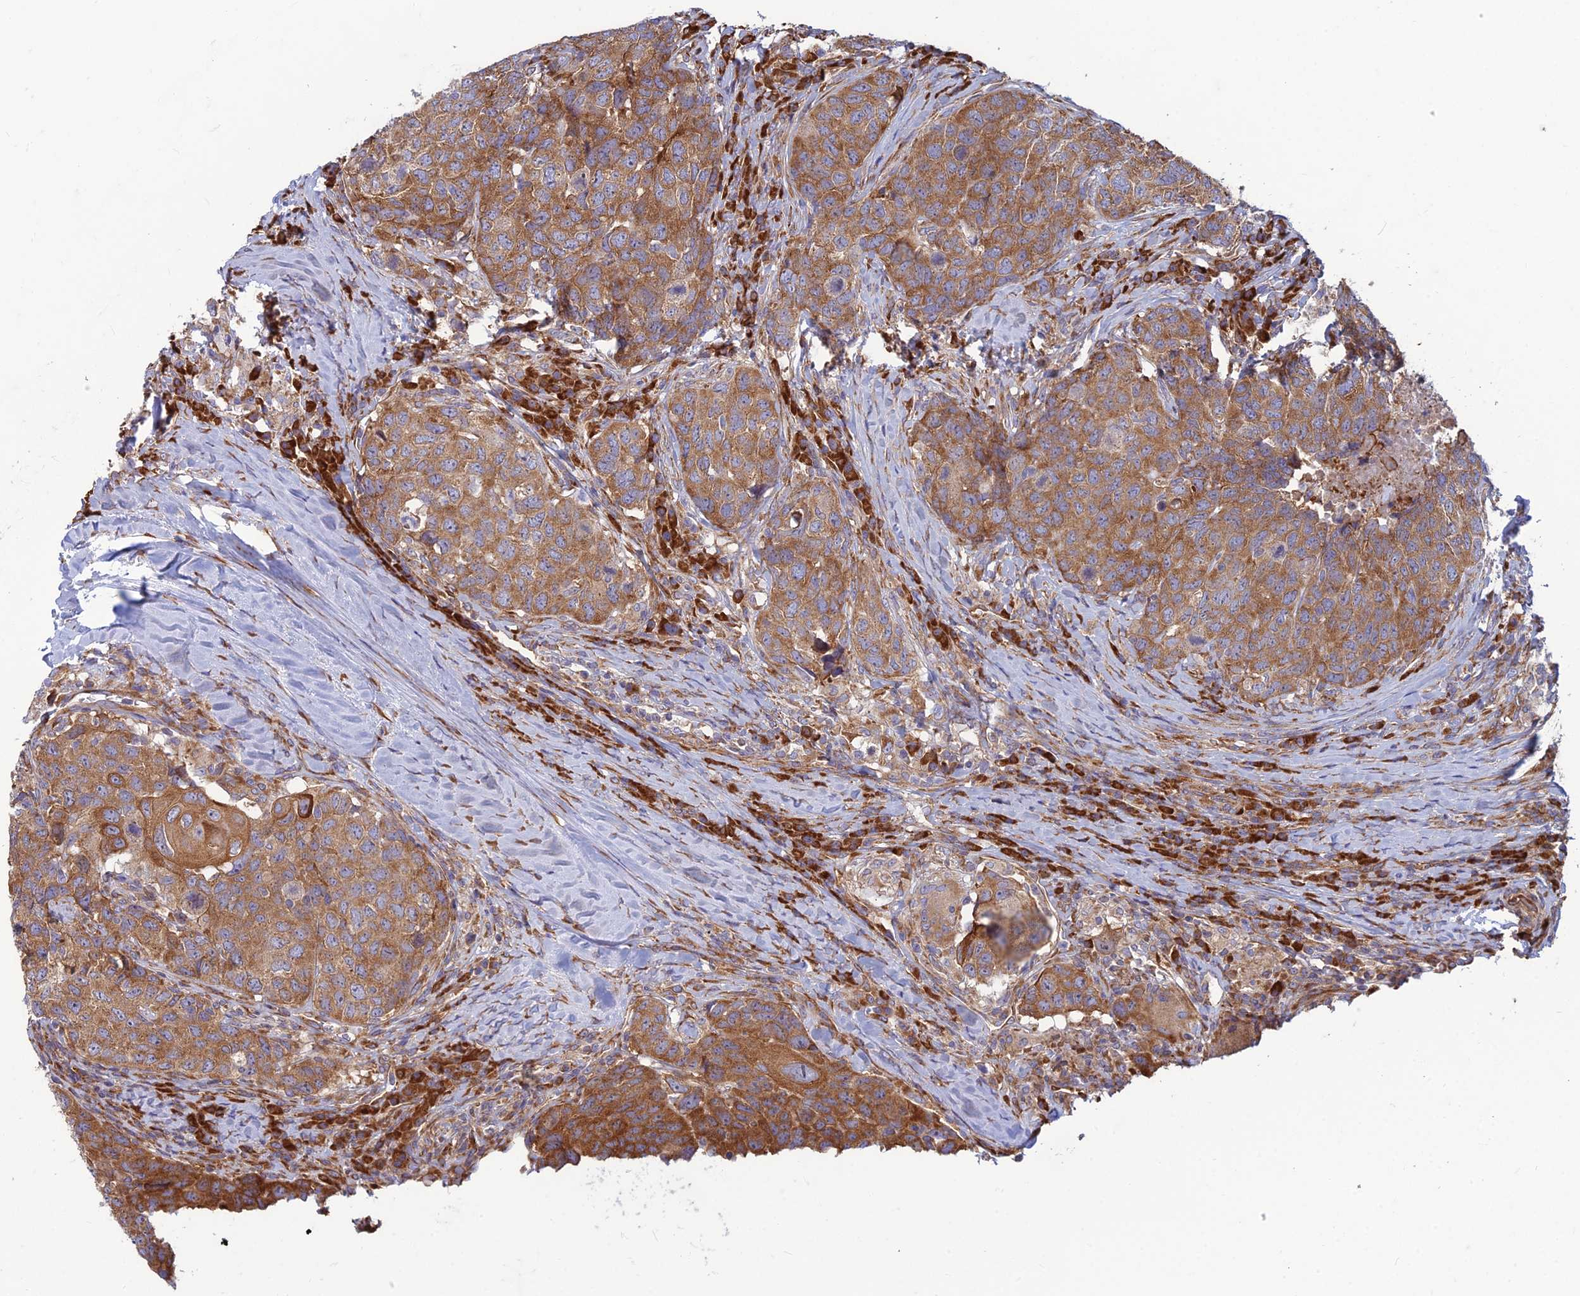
{"staining": {"intensity": "moderate", "quantity": ">75%", "location": "cytoplasmic/membranous"}, "tissue": "head and neck cancer", "cell_type": "Tumor cells", "image_type": "cancer", "snomed": [{"axis": "morphology", "description": "Squamous cell carcinoma, NOS"}, {"axis": "topography", "description": "Head-Neck"}], "caption": "This photomicrograph exhibits immunohistochemistry staining of human head and neck cancer, with medium moderate cytoplasmic/membranous staining in approximately >75% of tumor cells.", "gene": "RPL17-C18orf32", "patient": {"sex": "male", "age": 66}}